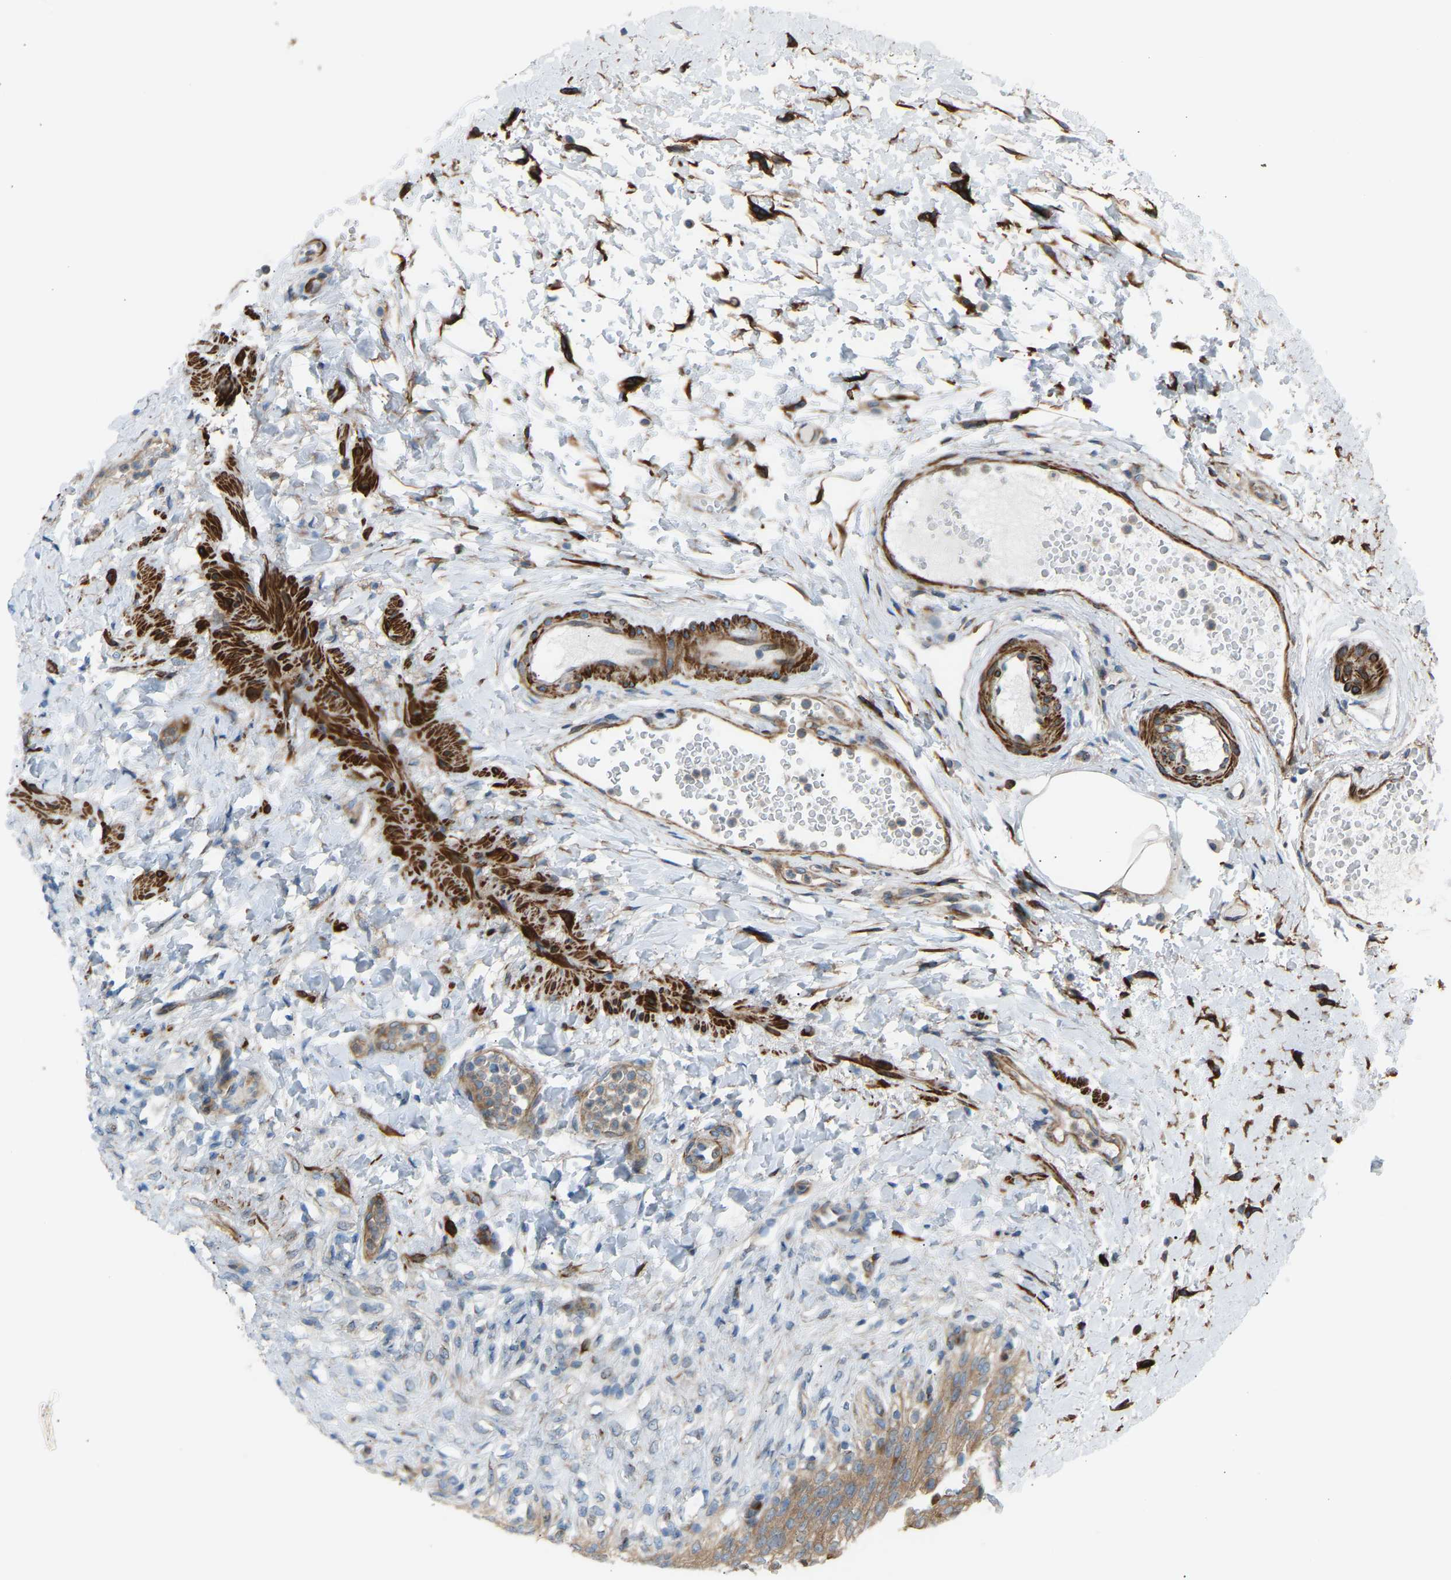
{"staining": {"intensity": "strong", "quantity": ">75%", "location": "cytoplasmic/membranous"}, "tissue": "urinary bladder", "cell_type": "Urothelial cells", "image_type": "normal", "snomed": [{"axis": "morphology", "description": "Urothelial carcinoma, High grade"}, {"axis": "topography", "description": "Urinary bladder"}], "caption": "An immunohistochemistry (IHC) micrograph of normal tissue is shown. Protein staining in brown labels strong cytoplasmic/membranous positivity in urinary bladder within urothelial cells.", "gene": "VPS41", "patient": {"sex": "male", "age": 46}}